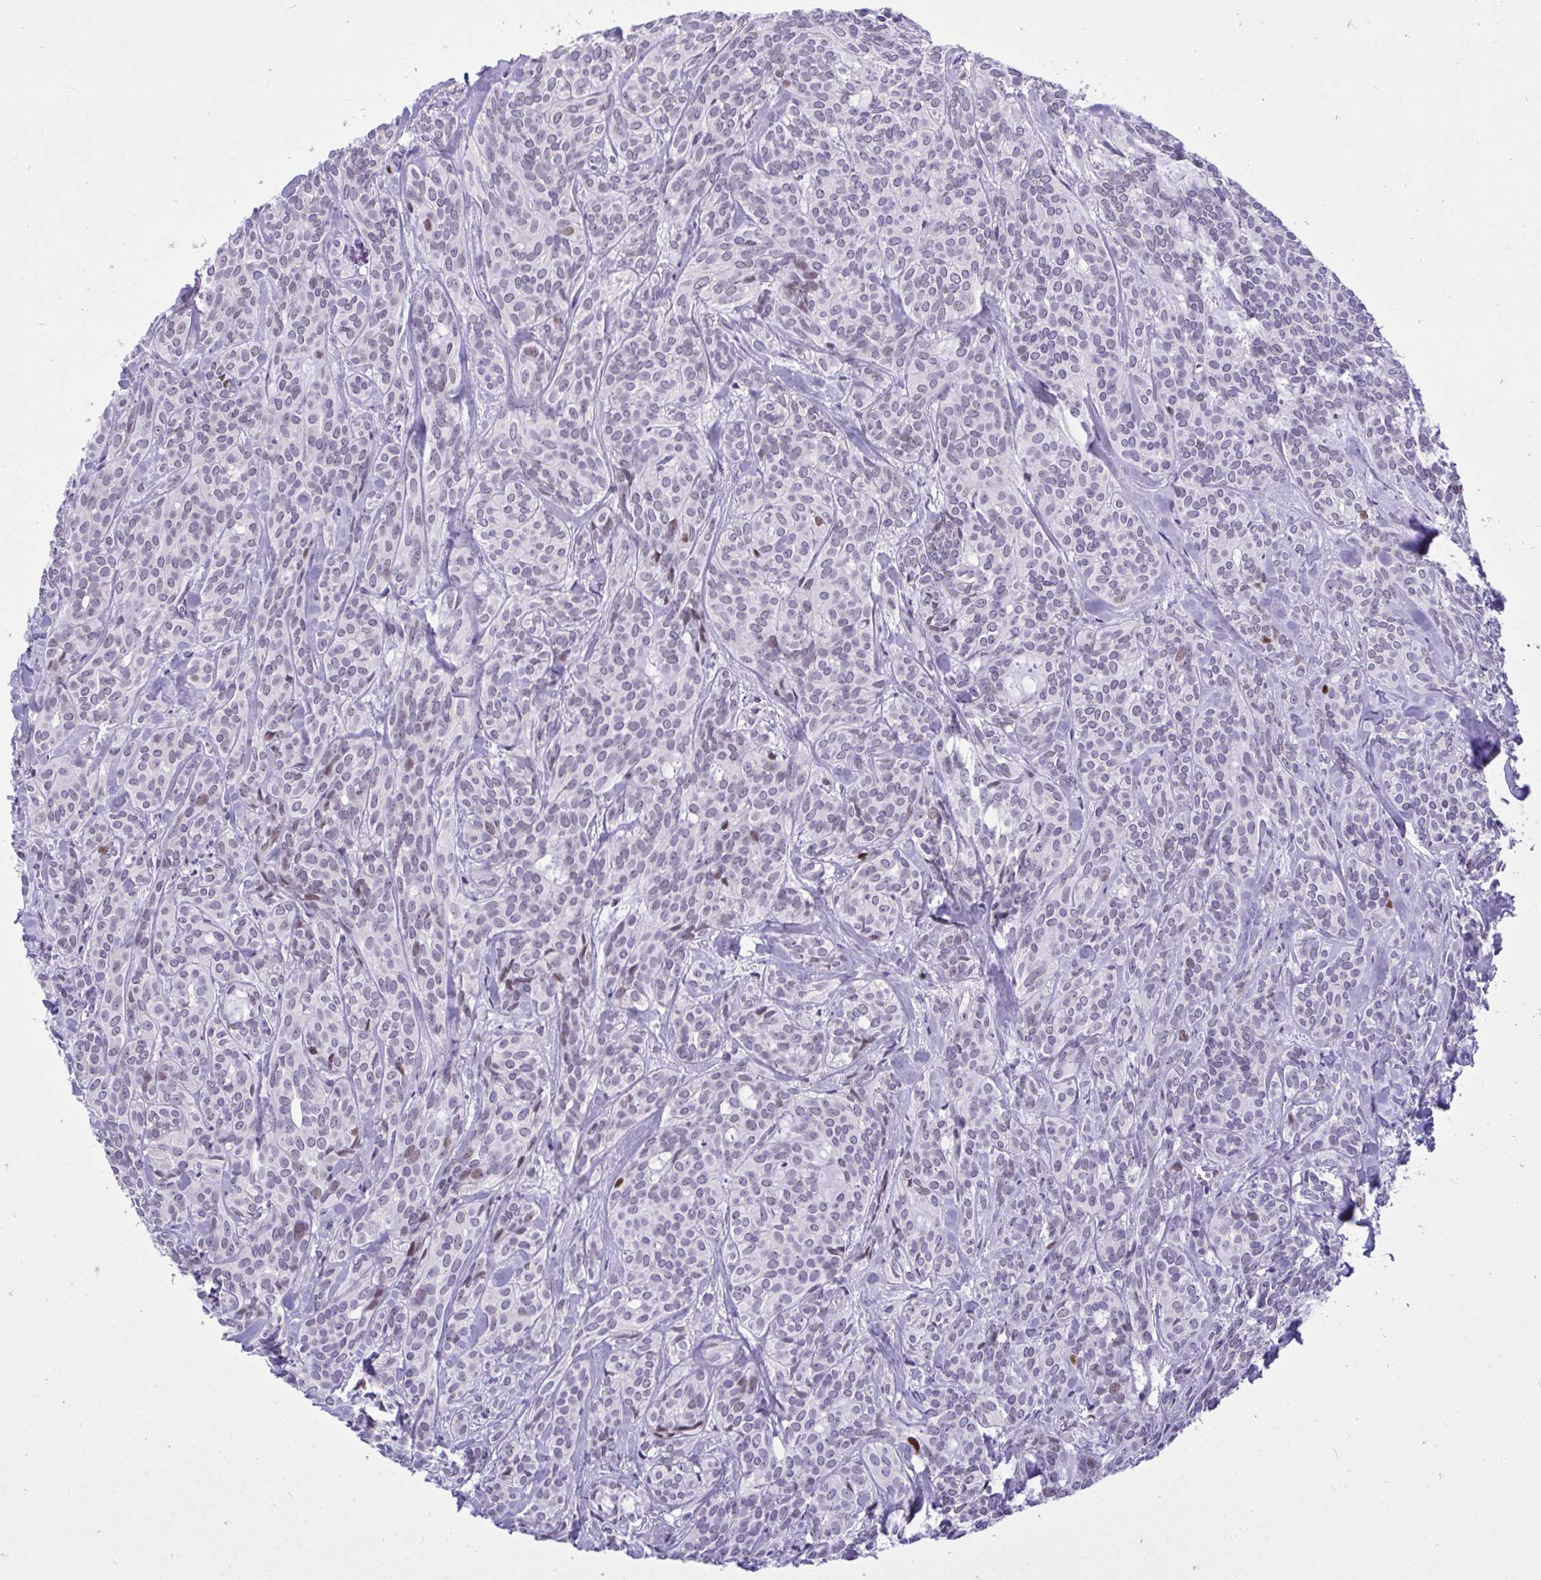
{"staining": {"intensity": "strong", "quantity": "<25%", "location": "nuclear"}, "tissue": "head and neck cancer", "cell_type": "Tumor cells", "image_type": "cancer", "snomed": [{"axis": "morphology", "description": "Adenocarcinoma, NOS"}, {"axis": "topography", "description": "Head-Neck"}], "caption": "Immunohistochemical staining of human adenocarcinoma (head and neck) displays medium levels of strong nuclear staining in about <25% of tumor cells. The protein is shown in brown color, while the nuclei are stained blue.", "gene": "C1QL2", "patient": {"sex": "female", "age": 57}}